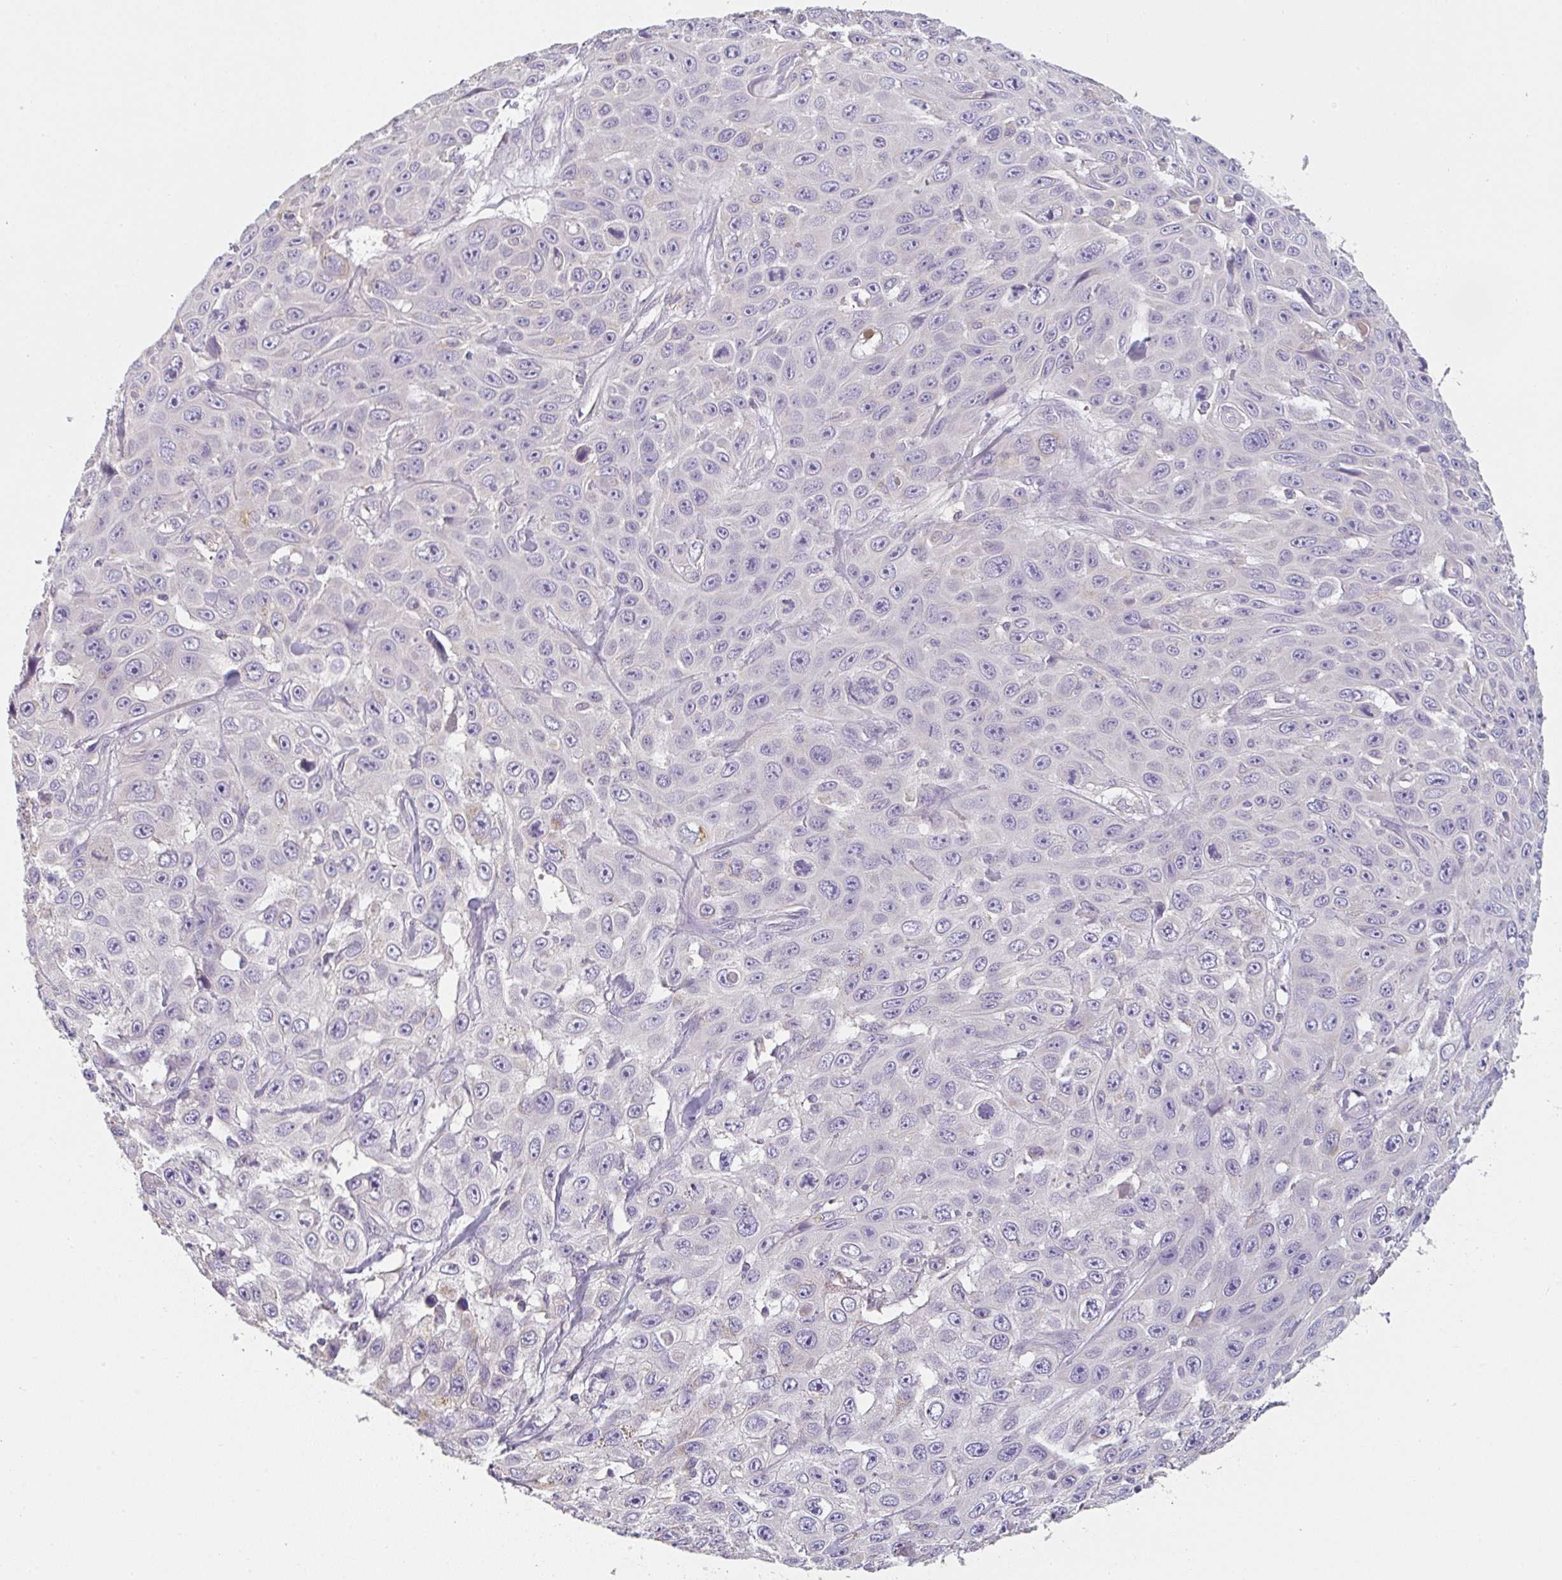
{"staining": {"intensity": "negative", "quantity": "none", "location": "none"}, "tissue": "skin cancer", "cell_type": "Tumor cells", "image_type": "cancer", "snomed": [{"axis": "morphology", "description": "Squamous cell carcinoma, NOS"}, {"axis": "topography", "description": "Skin"}], "caption": "An image of human skin cancer (squamous cell carcinoma) is negative for staining in tumor cells. Brightfield microscopy of immunohistochemistry stained with DAB (brown) and hematoxylin (blue), captured at high magnification.", "gene": "ZNF215", "patient": {"sex": "male", "age": 82}}